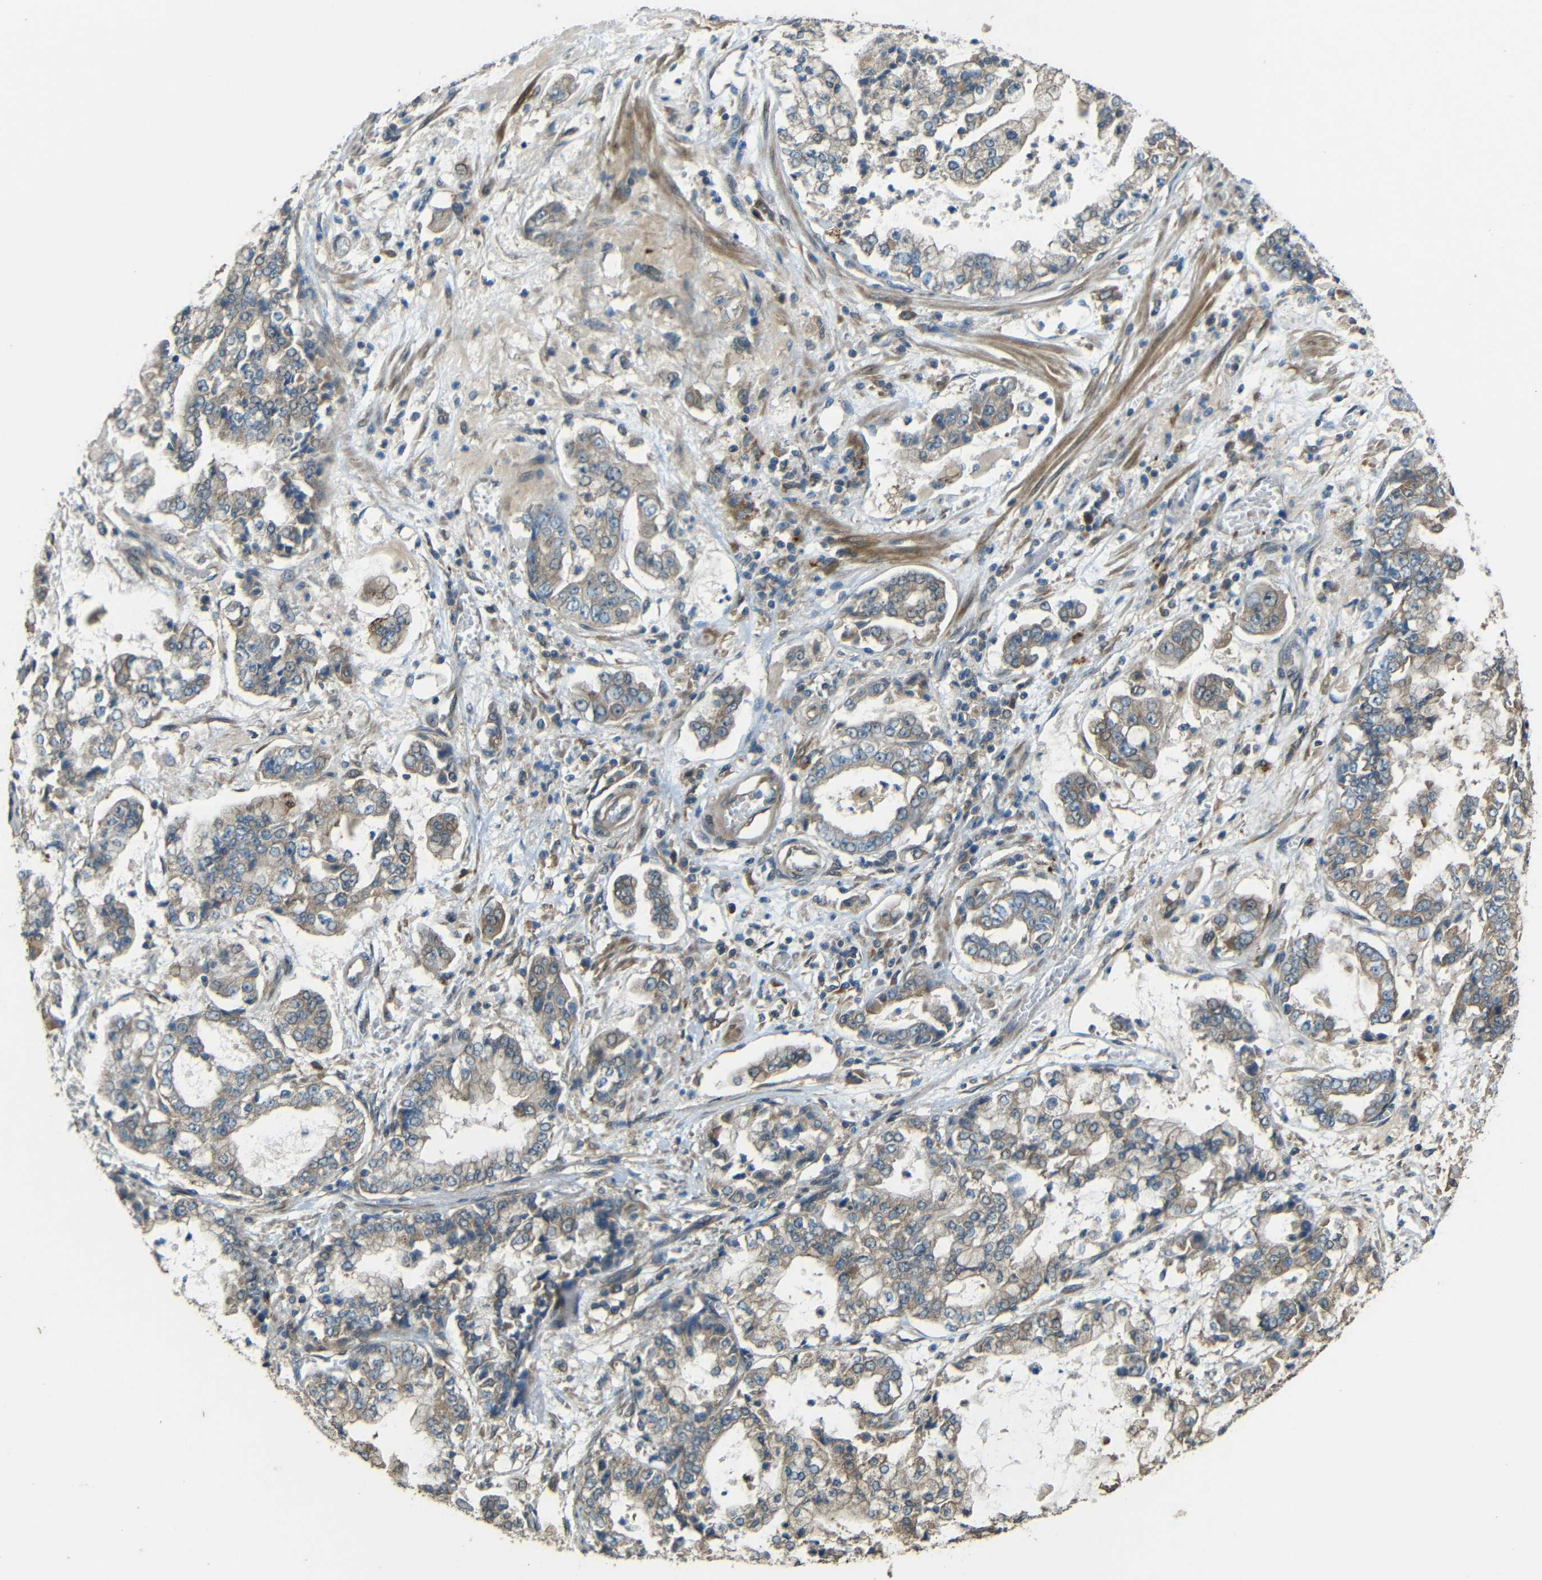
{"staining": {"intensity": "moderate", "quantity": "25%-75%", "location": "cytoplasmic/membranous"}, "tissue": "stomach cancer", "cell_type": "Tumor cells", "image_type": "cancer", "snomed": [{"axis": "morphology", "description": "Adenocarcinoma, NOS"}, {"axis": "topography", "description": "Stomach"}], "caption": "This is a micrograph of IHC staining of stomach cancer (adenocarcinoma), which shows moderate staining in the cytoplasmic/membranous of tumor cells.", "gene": "ACACA", "patient": {"sex": "male", "age": 76}}